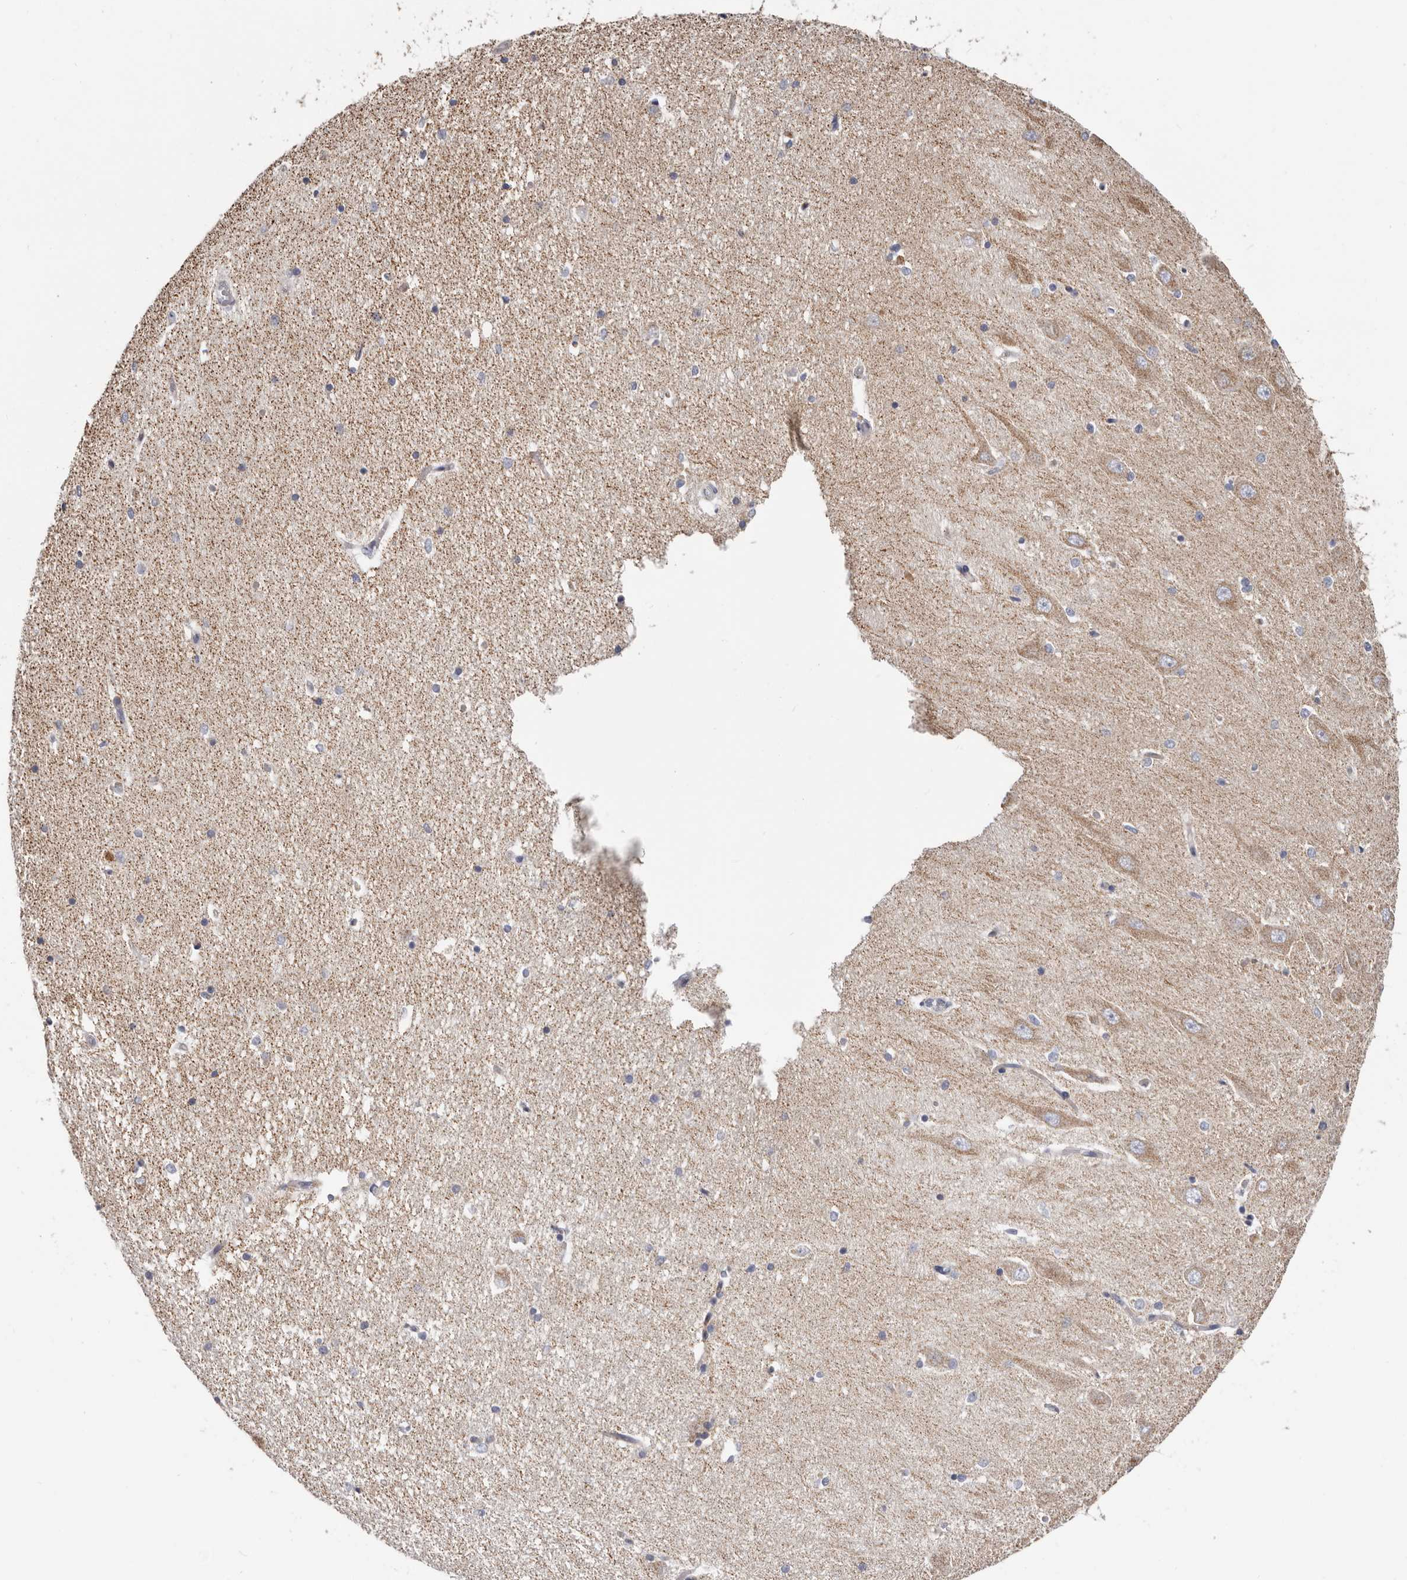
{"staining": {"intensity": "negative", "quantity": "none", "location": "none"}, "tissue": "hippocampus", "cell_type": "Glial cells", "image_type": "normal", "snomed": [{"axis": "morphology", "description": "Normal tissue, NOS"}, {"axis": "topography", "description": "Hippocampus"}], "caption": "Immunohistochemistry micrograph of benign human hippocampus stained for a protein (brown), which displays no positivity in glial cells.", "gene": "RSPO2", "patient": {"sex": "male", "age": 45}}